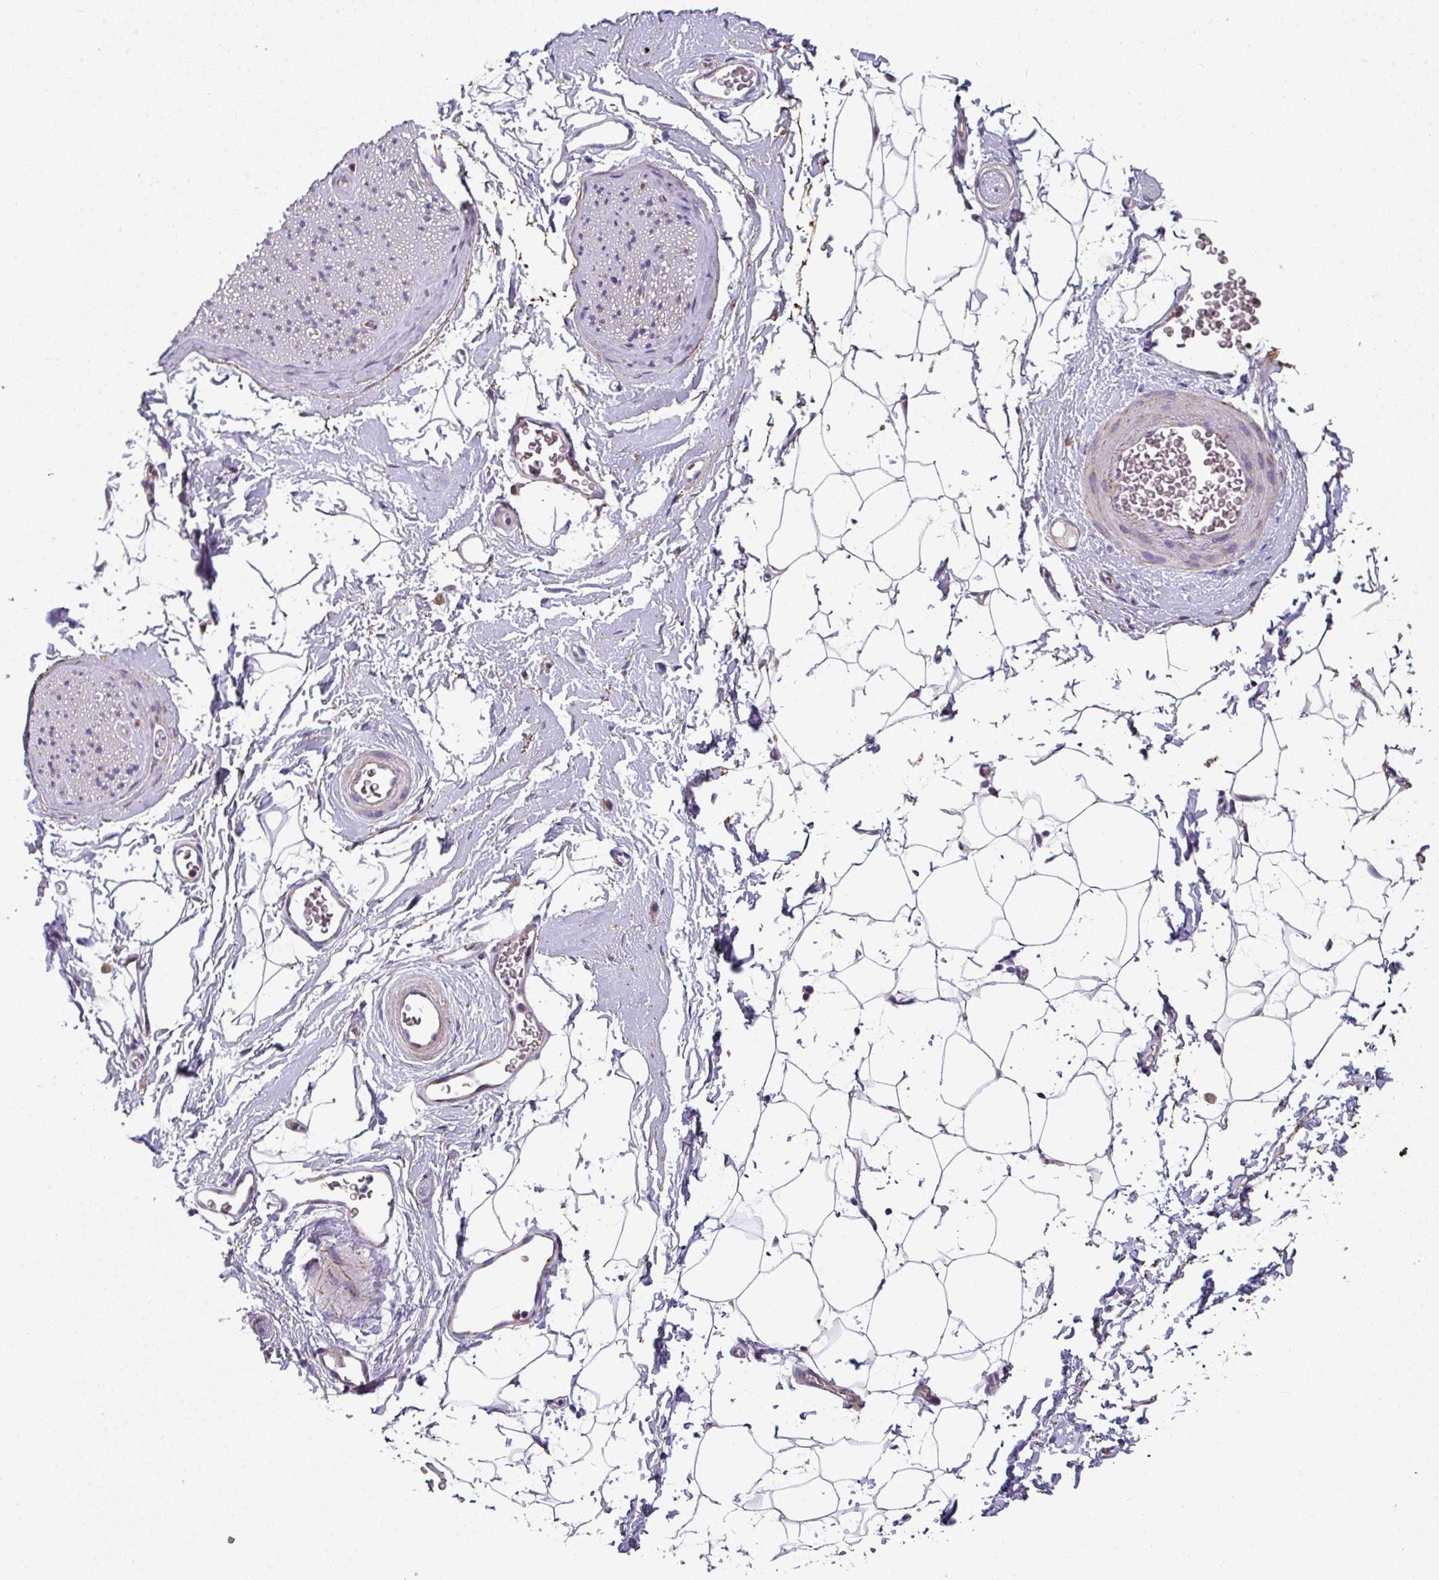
{"staining": {"intensity": "negative", "quantity": "none", "location": "none"}, "tissue": "adipose tissue", "cell_type": "Adipocytes", "image_type": "normal", "snomed": [{"axis": "morphology", "description": "Normal tissue, NOS"}, {"axis": "morphology", "description": "Adenocarcinoma, High grade"}, {"axis": "topography", "description": "Prostate"}, {"axis": "topography", "description": "Peripheral nerve tissue"}], "caption": "This micrograph is of normal adipose tissue stained with immunohistochemistry (IHC) to label a protein in brown with the nuclei are counter-stained blue. There is no expression in adipocytes.", "gene": "C2orf16", "patient": {"sex": "male", "age": 68}}